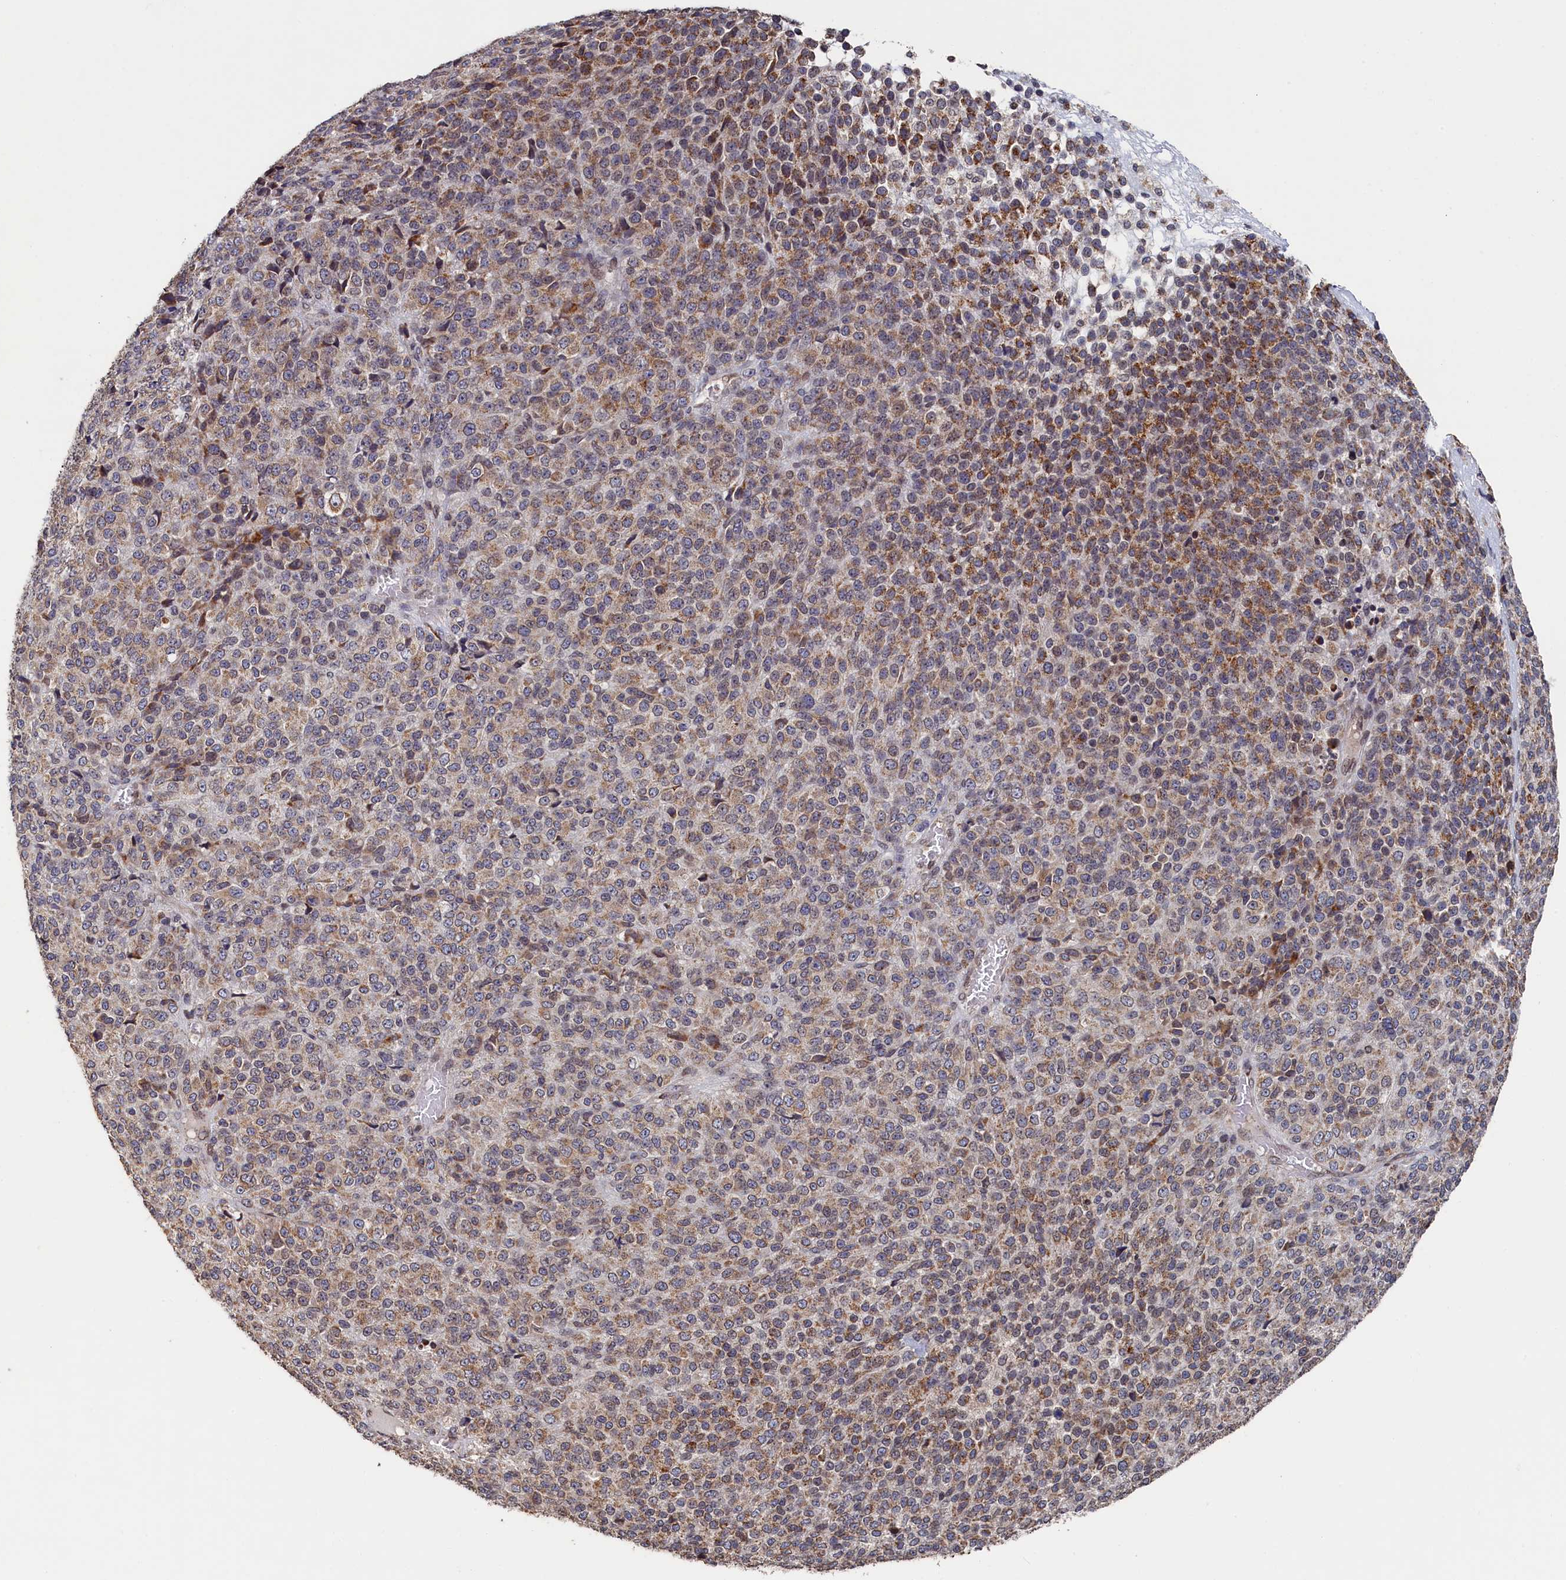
{"staining": {"intensity": "moderate", "quantity": ">75%", "location": "cytoplasmic/membranous"}, "tissue": "melanoma", "cell_type": "Tumor cells", "image_type": "cancer", "snomed": [{"axis": "morphology", "description": "Malignant melanoma, Metastatic site"}, {"axis": "topography", "description": "Brain"}], "caption": "Immunohistochemical staining of malignant melanoma (metastatic site) demonstrates medium levels of moderate cytoplasmic/membranous protein expression in approximately >75% of tumor cells.", "gene": "ANKEF1", "patient": {"sex": "female", "age": 56}}